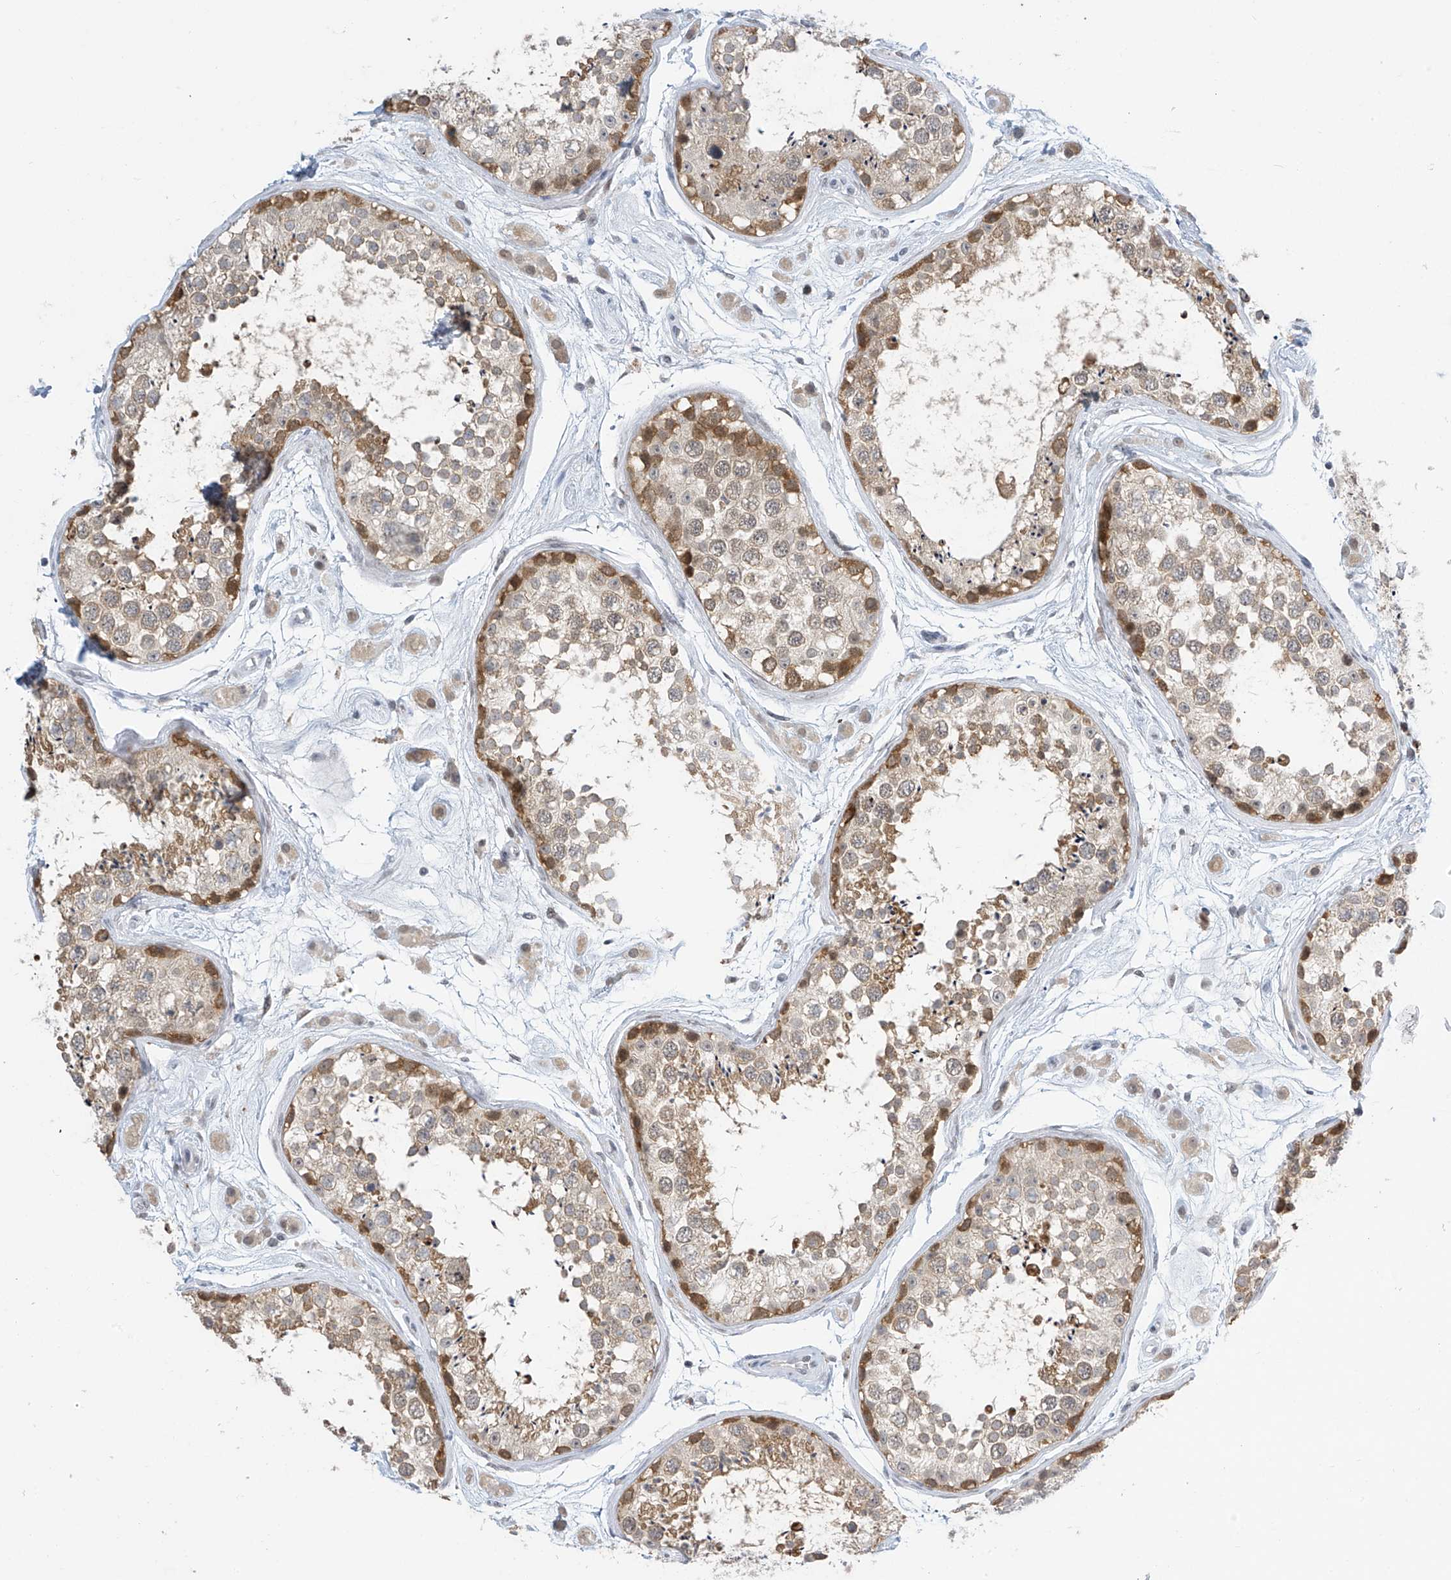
{"staining": {"intensity": "moderate", "quantity": "<25%", "location": "cytoplasmic/membranous"}, "tissue": "testis", "cell_type": "Cells in seminiferous ducts", "image_type": "normal", "snomed": [{"axis": "morphology", "description": "Normal tissue, NOS"}, {"axis": "topography", "description": "Testis"}], "caption": "Protein staining of benign testis demonstrates moderate cytoplasmic/membranous staining in approximately <25% of cells in seminiferous ducts. (brown staining indicates protein expression, while blue staining denotes nuclei).", "gene": "APLF", "patient": {"sex": "male", "age": 25}}